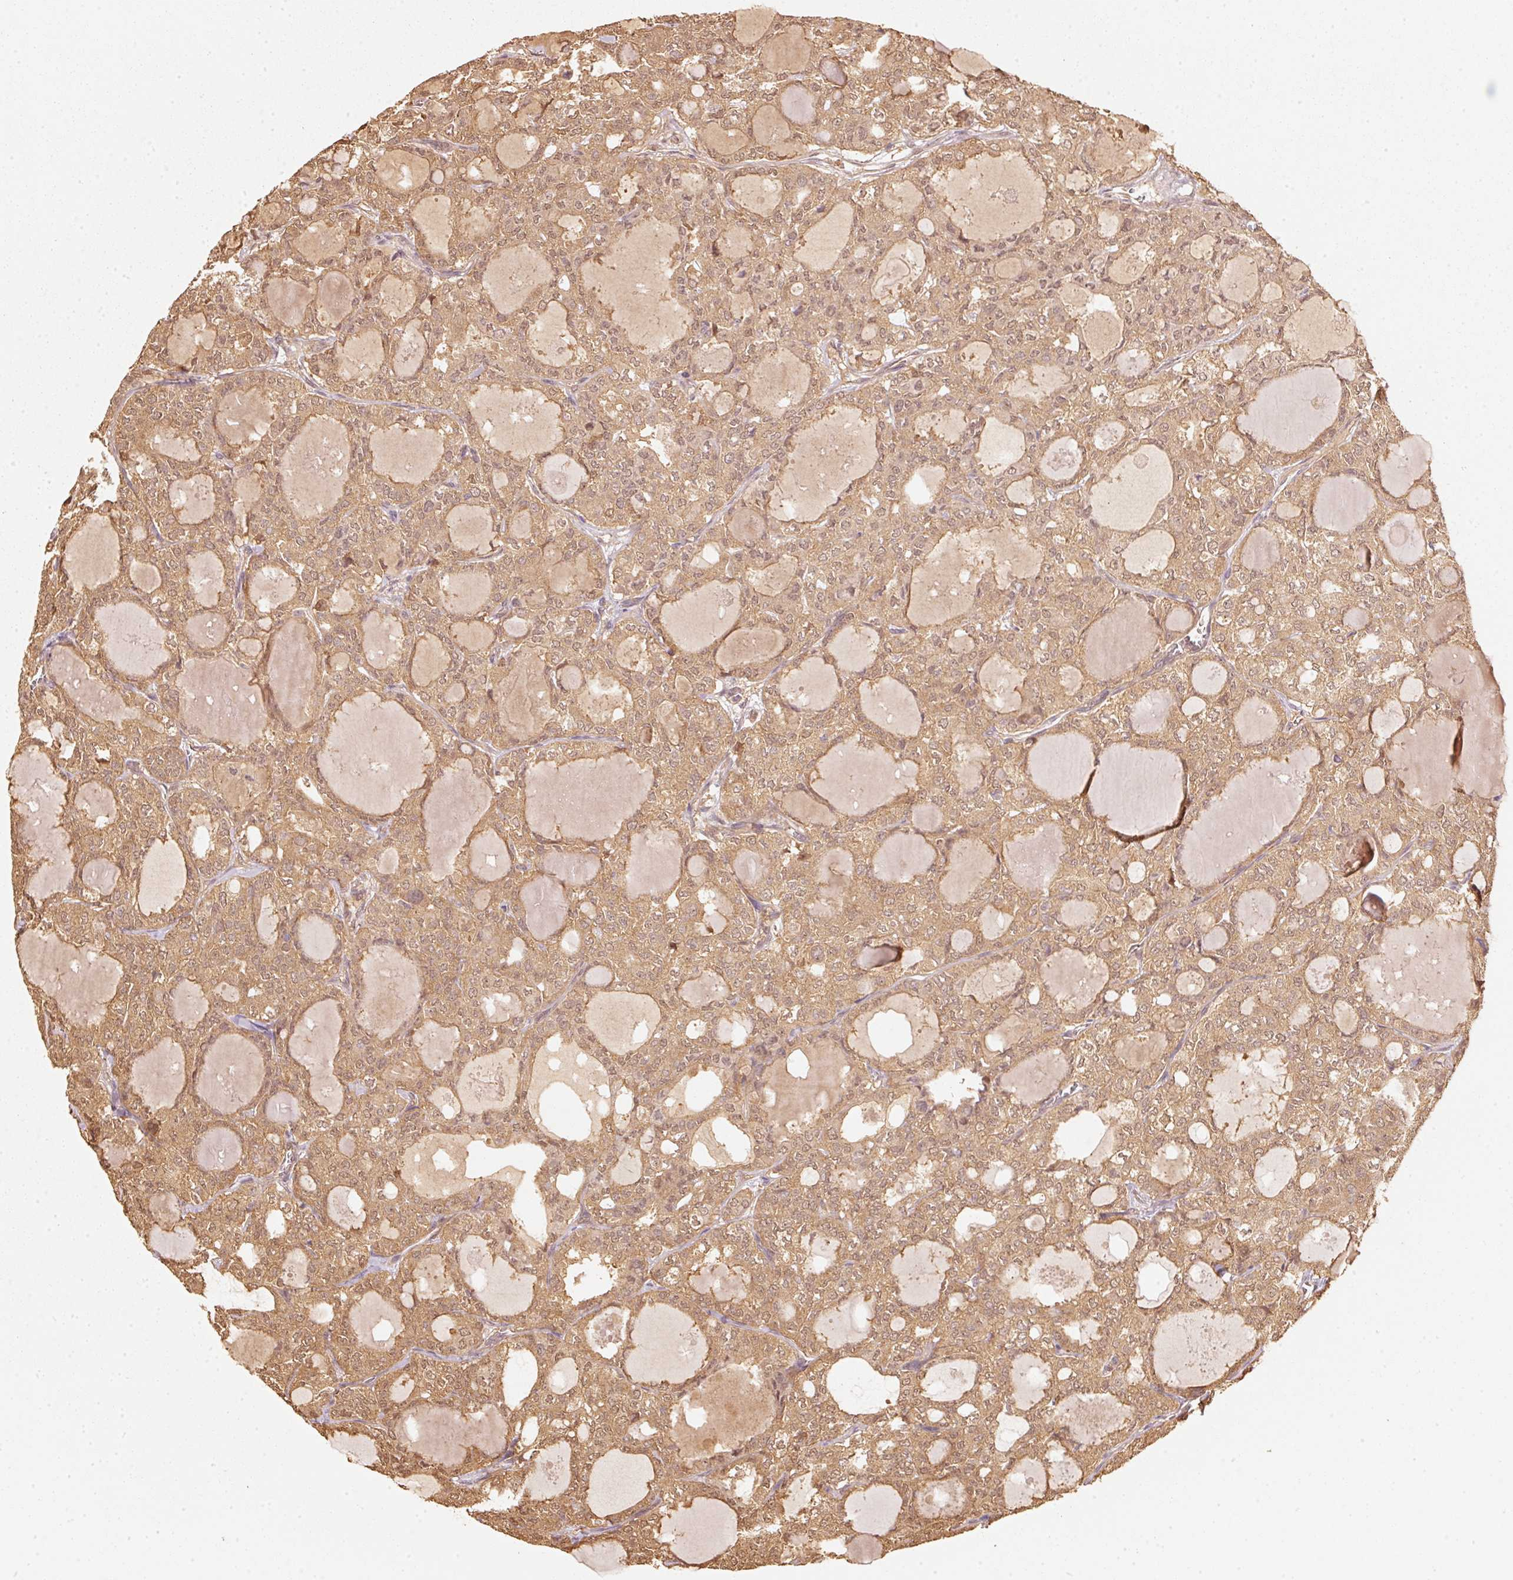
{"staining": {"intensity": "moderate", "quantity": ">75%", "location": "cytoplasmic/membranous,nuclear"}, "tissue": "thyroid cancer", "cell_type": "Tumor cells", "image_type": "cancer", "snomed": [{"axis": "morphology", "description": "Follicular adenoma carcinoma, NOS"}, {"axis": "topography", "description": "Thyroid gland"}], "caption": "An image of follicular adenoma carcinoma (thyroid) stained for a protein displays moderate cytoplasmic/membranous and nuclear brown staining in tumor cells.", "gene": "STAU1", "patient": {"sex": "male", "age": 75}}